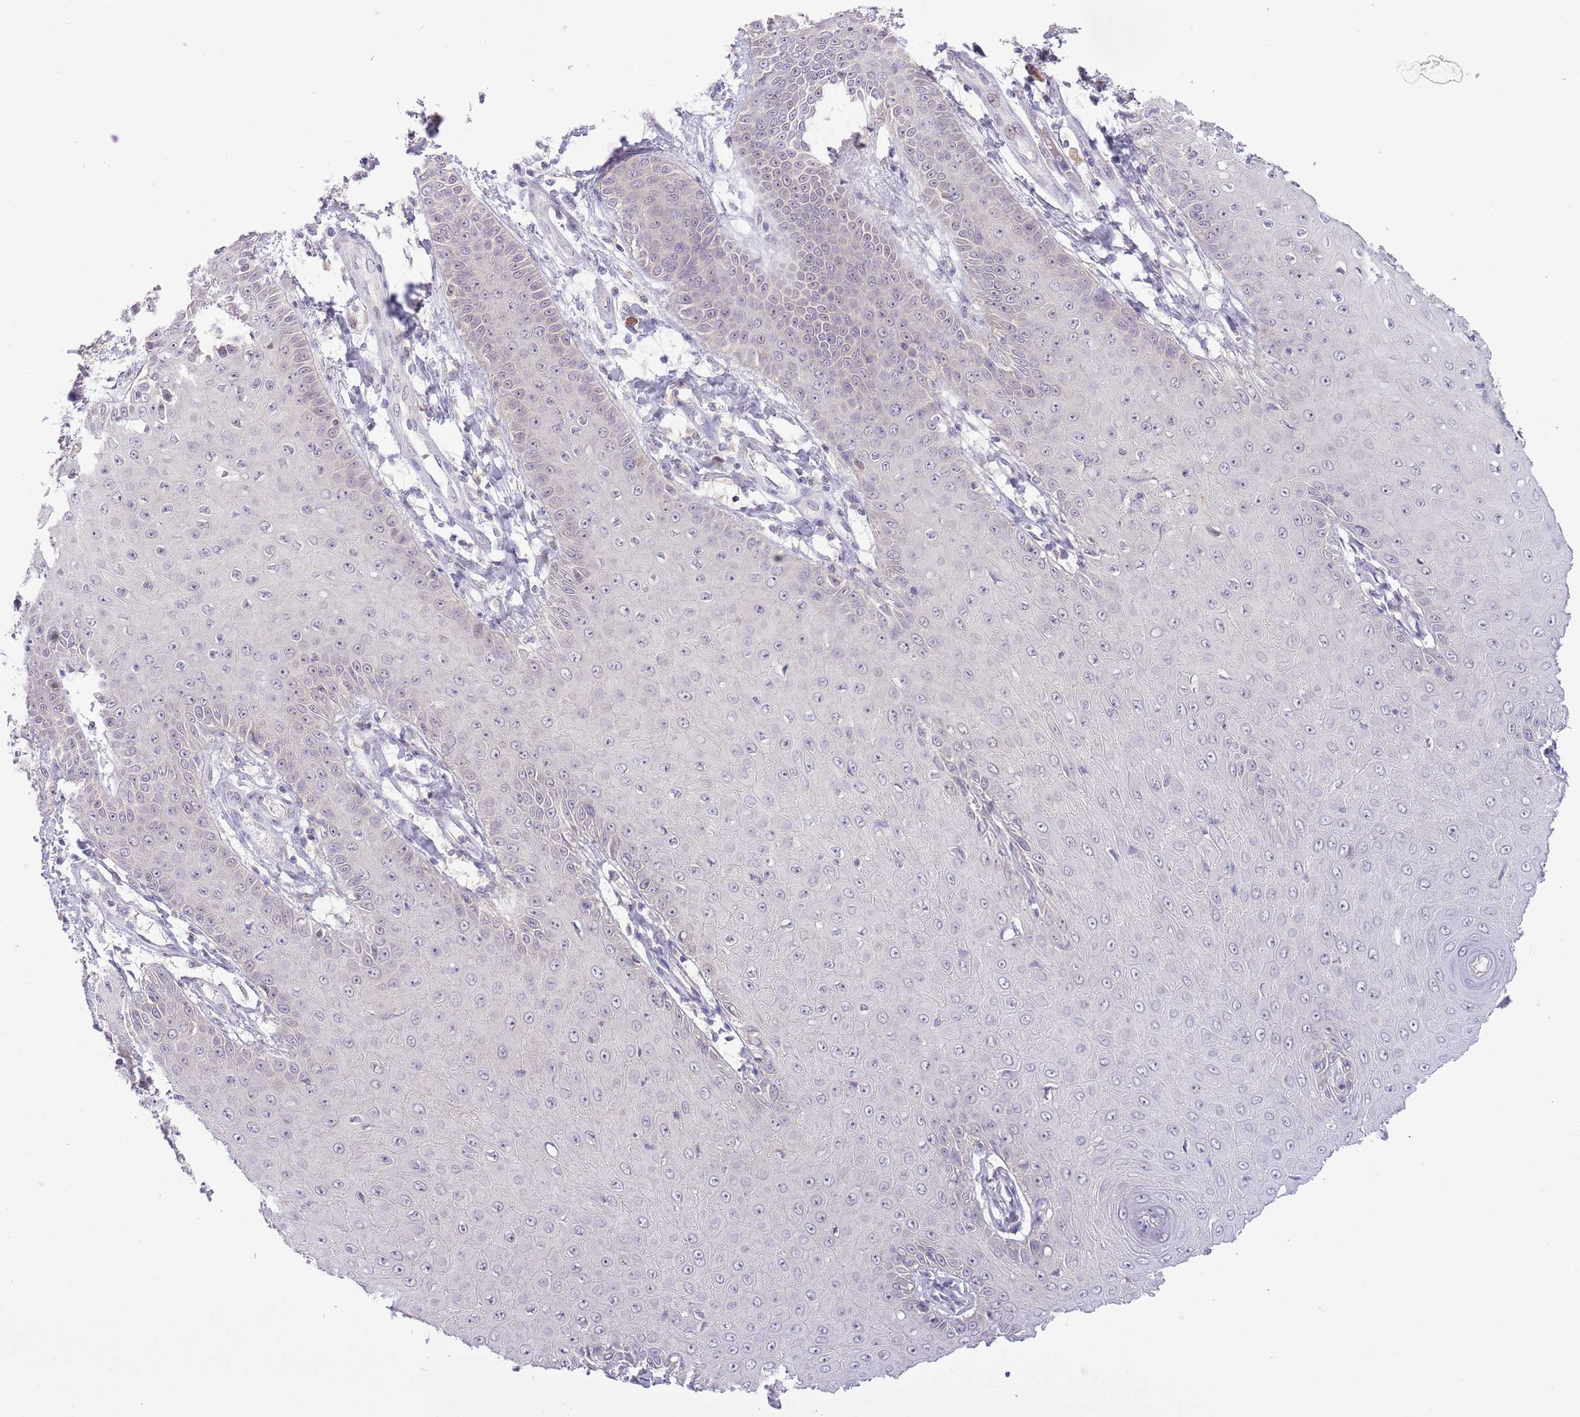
{"staining": {"intensity": "negative", "quantity": "none", "location": "none"}, "tissue": "skin cancer", "cell_type": "Tumor cells", "image_type": "cancer", "snomed": [{"axis": "morphology", "description": "Squamous cell carcinoma, NOS"}, {"axis": "topography", "description": "Skin"}], "caption": "The micrograph exhibits no staining of tumor cells in skin cancer (squamous cell carcinoma). Nuclei are stained in blue.", "gene": "GALK2", "patient": {"sex": "male", "age": 70}}